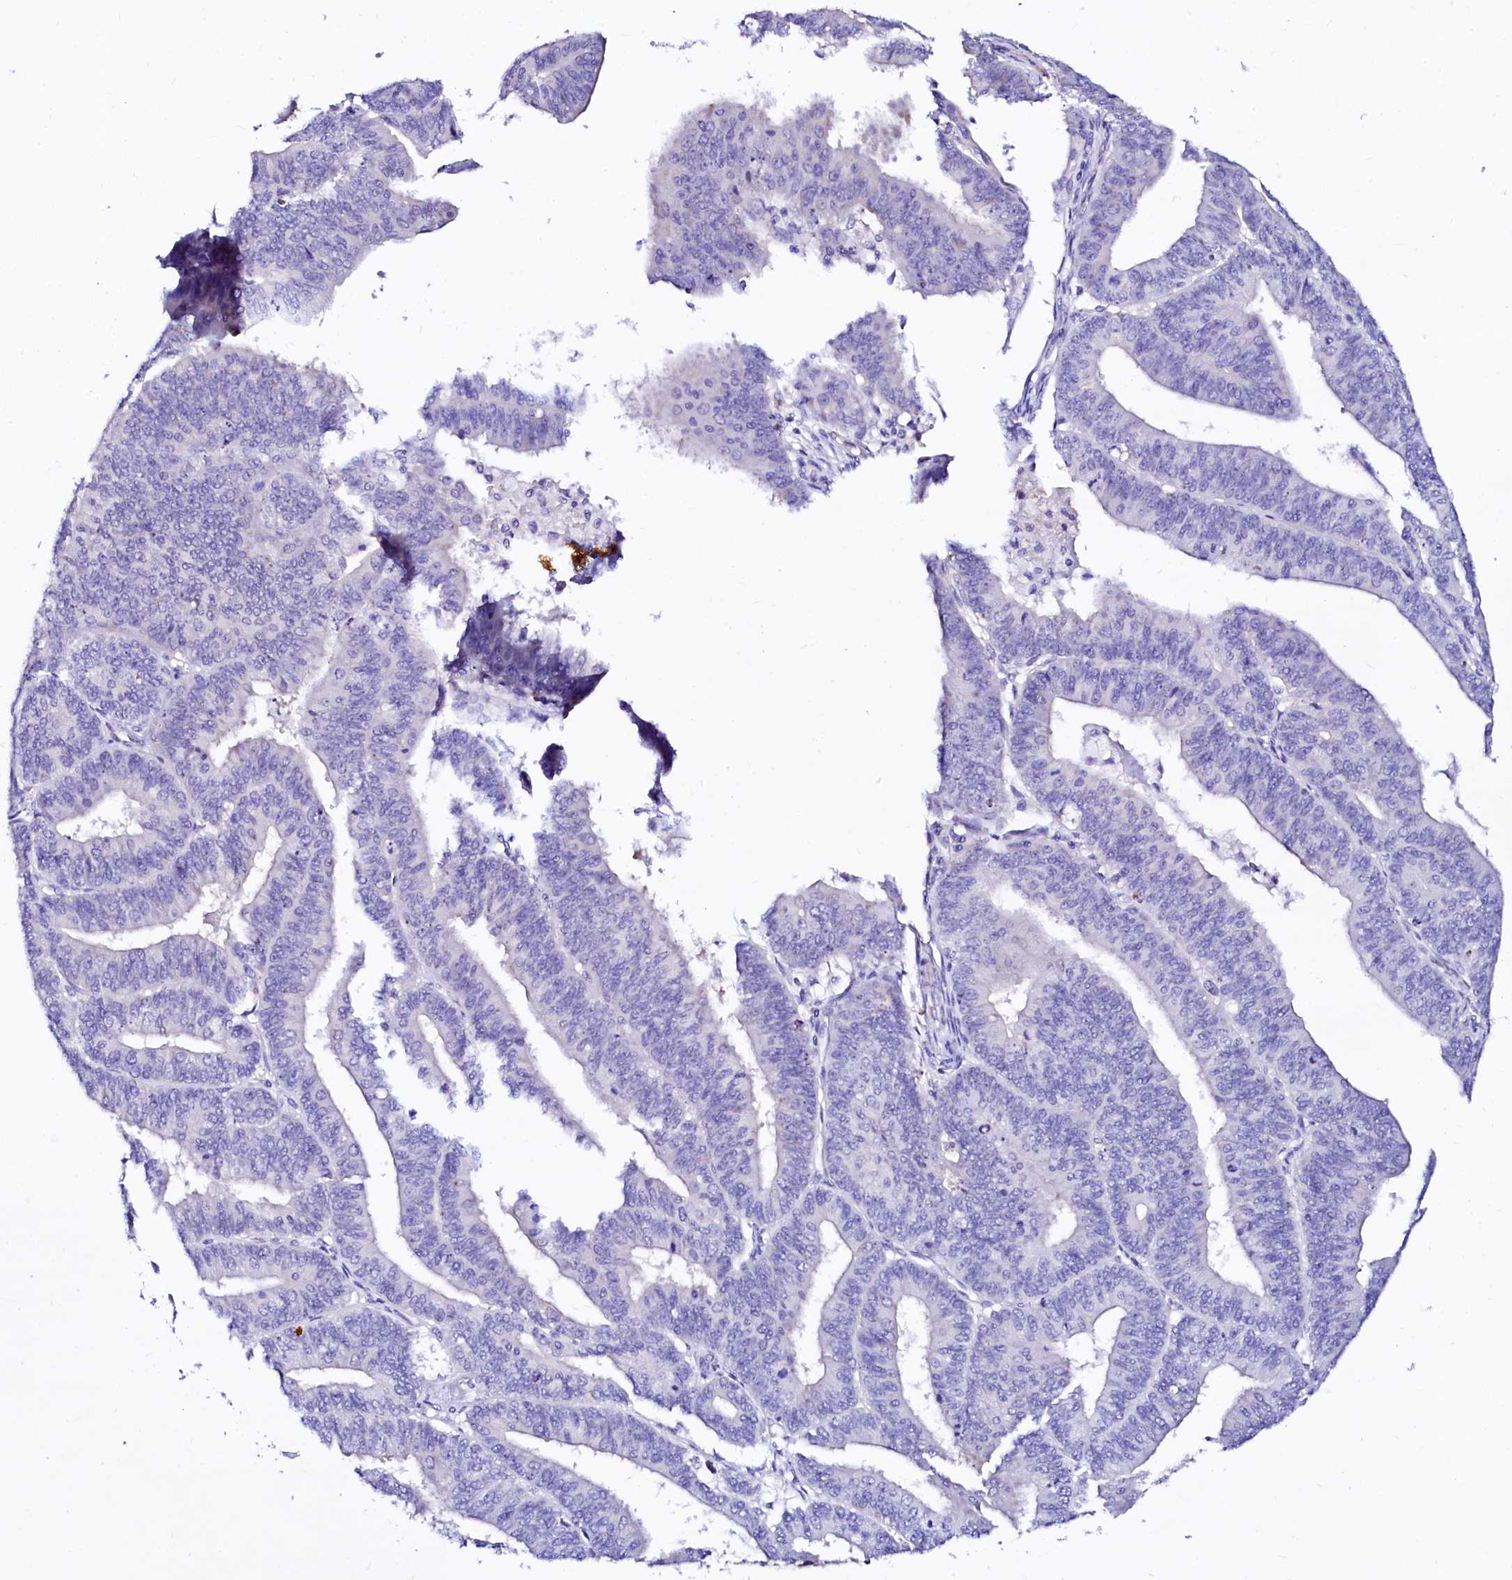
{"staining": {"intensity": "negative", "quantity": "none", "location": "none"}, "tissue": "endometrial cancer", "cell_type": "Tumor cells", "image_type": "cancer", "snomed": [{"axis": "morphology", "description": "Adenocarcinoma, NOS"}, {"axis": "topography", "description": "Endometrium"}], "caption": "Image shows no significant protein positivity in tumor cells of endometrial cancer (adenocarcinoma). (Stains: DAB IHC with hematoxylin counter stain, Microscopy: brightfield microscopy at high magnification).", "gene": "BTBD16", "patient": {"sex": "female", "age": 73}}